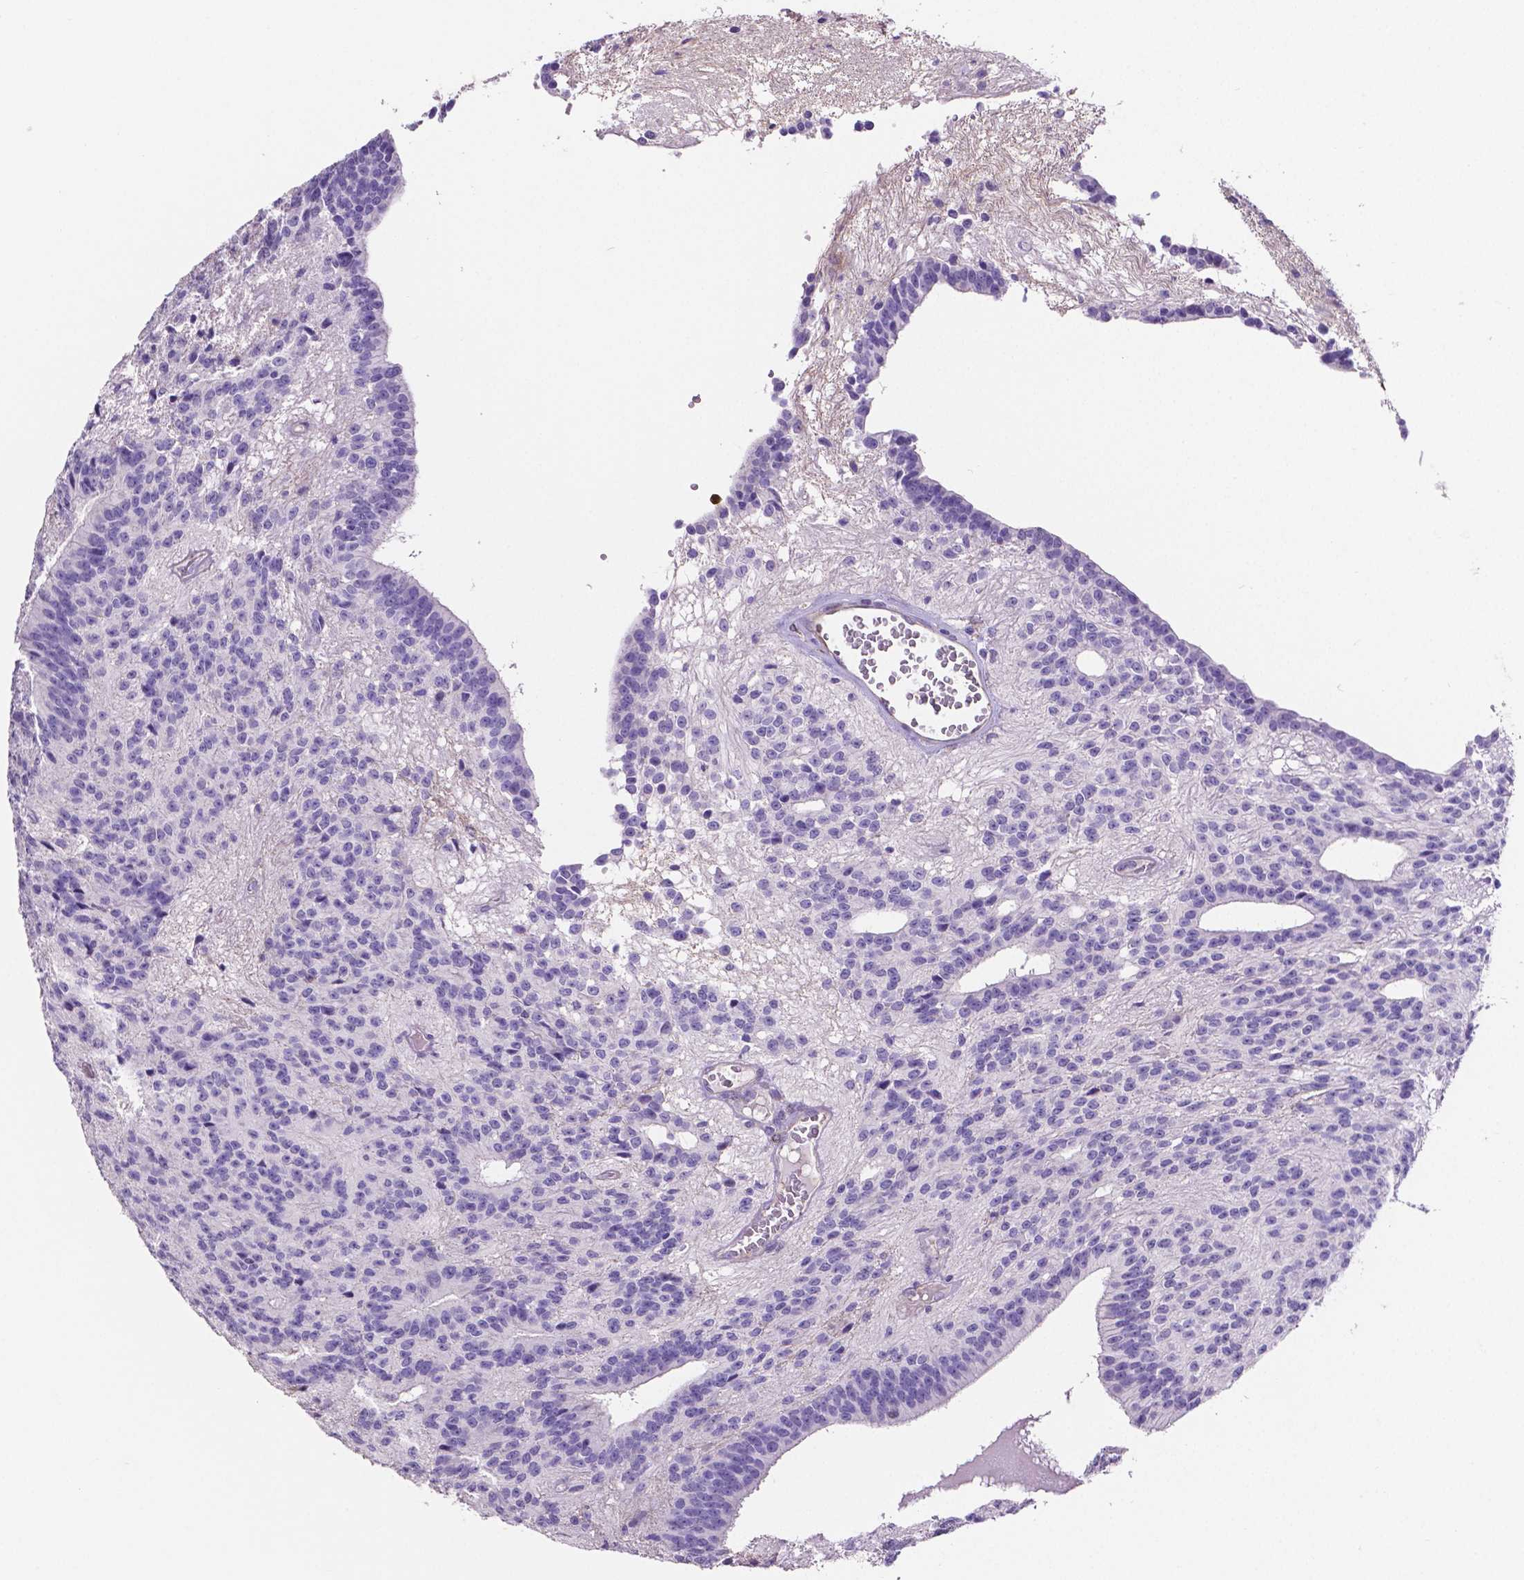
{"staining": {"intensity": "negative", "quantity": "none", "location": "none"}, "tissue": "glioma", "cell_type": "Tumor cells", "image_type": "cancer", "snomed": [{"axis": "morphology", "description": "Glioma, malignant, Low grade"}, {"axis": "topography", "description": "Brain"}], "caption": "Immunohistochemistry (IHC) of human glioma demonstrates no positivity in tumor cells.", "gene": "MMP9", "patient": {"sex": "male", "age": 31}}